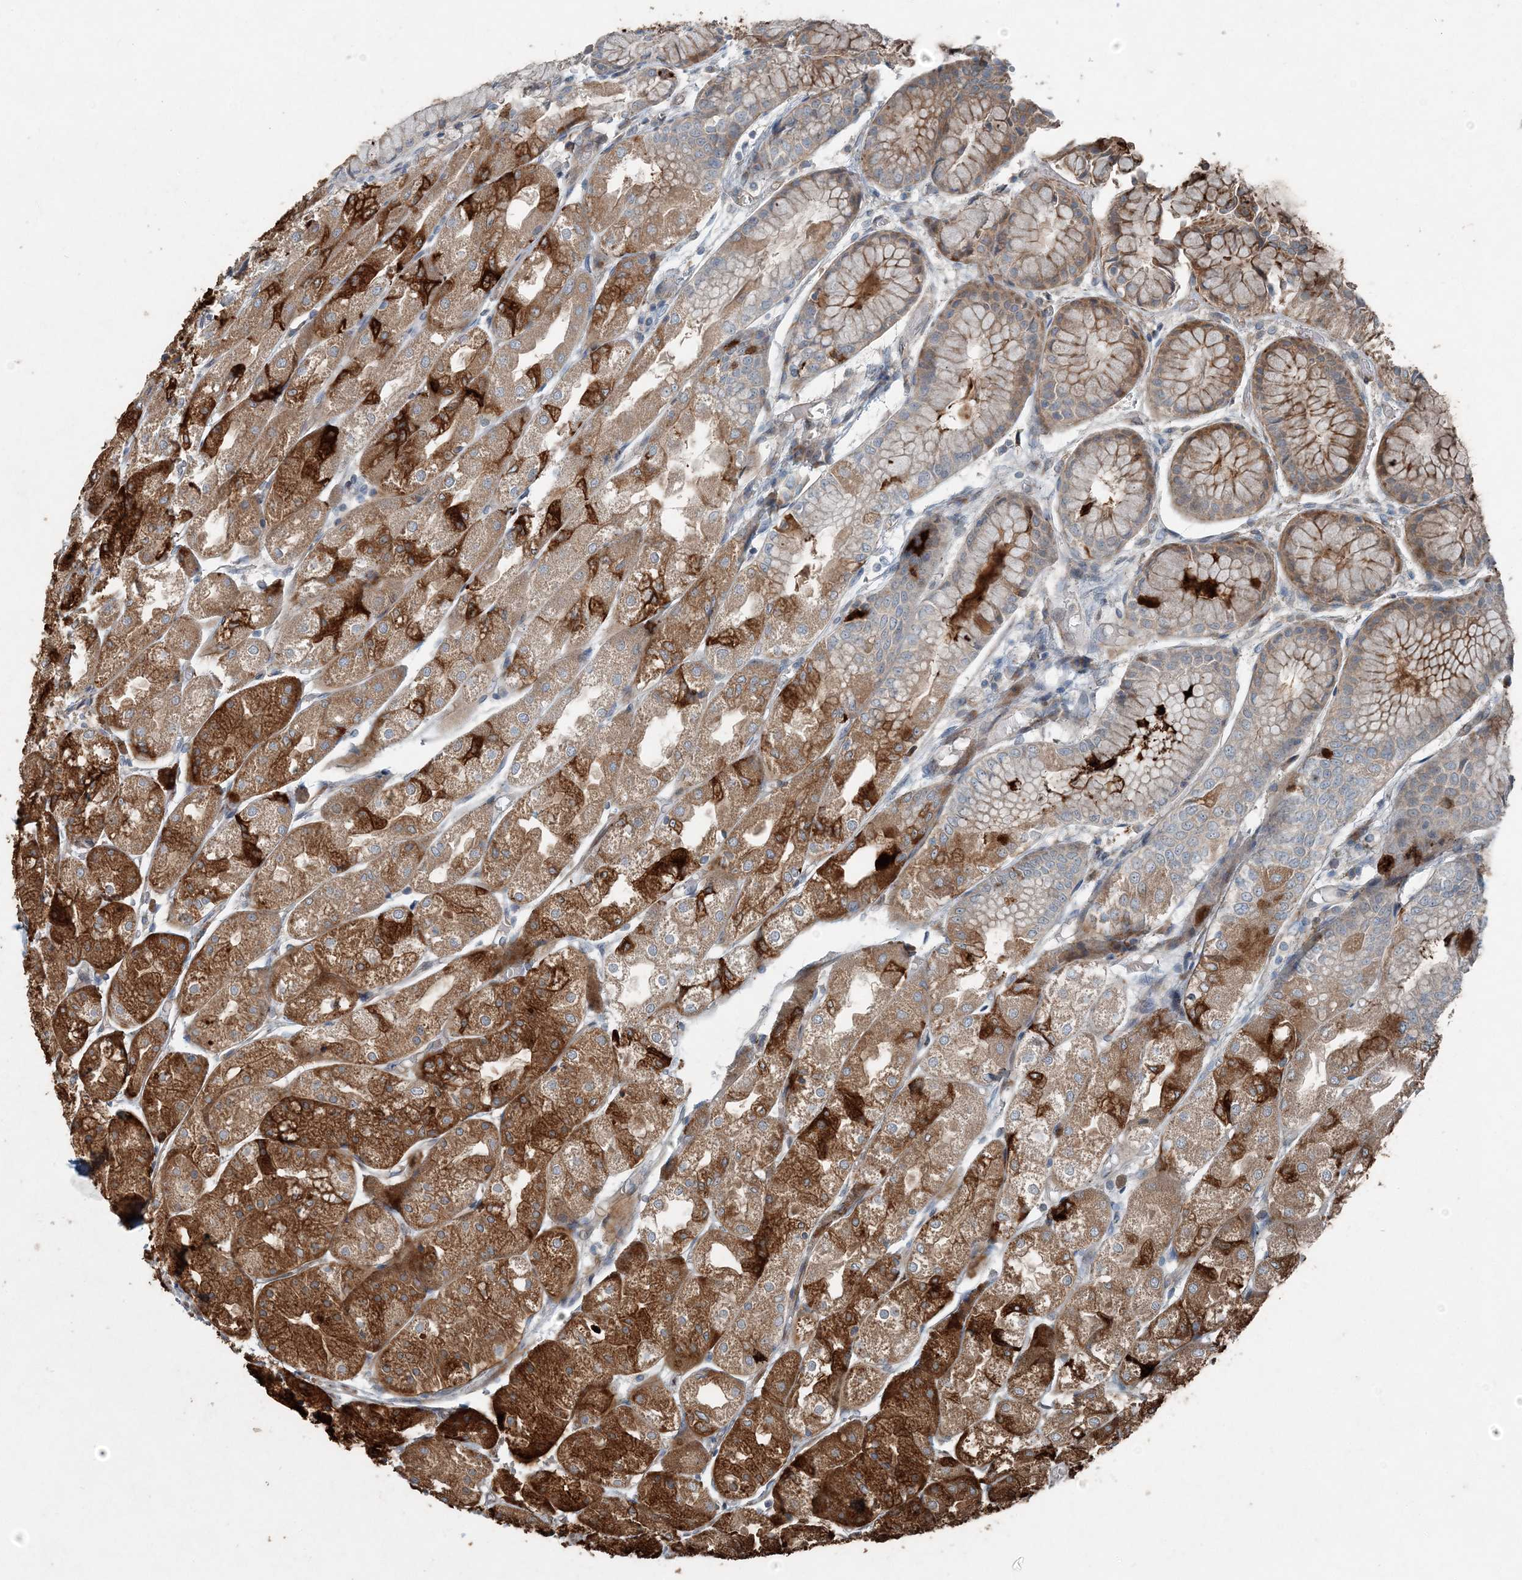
{"staining": {"intensity": "moderate", "quantity": ">75%", "location": "cytoplasmic/membranous"}, "tissue": "stomach", "cell_type": "Glandular cells", "image_type": "normal", "snomed": [{"axis": "morphology", "description": "Normal tissue, NOS"}, {"axis": "topography", "description": "Stomach, upper"}], "caption": "An immunohistochemistry (IHC) histopathology image of normal tissue is shown. Protein staining in brown labels moderate cytoplasmic/membranous positivity in stomach within glandular cells. (DAB = brown stain, brightfield microscopy at high magnification).", "gene": "INTU", "patient": {"sex": "male", "age": 72}}